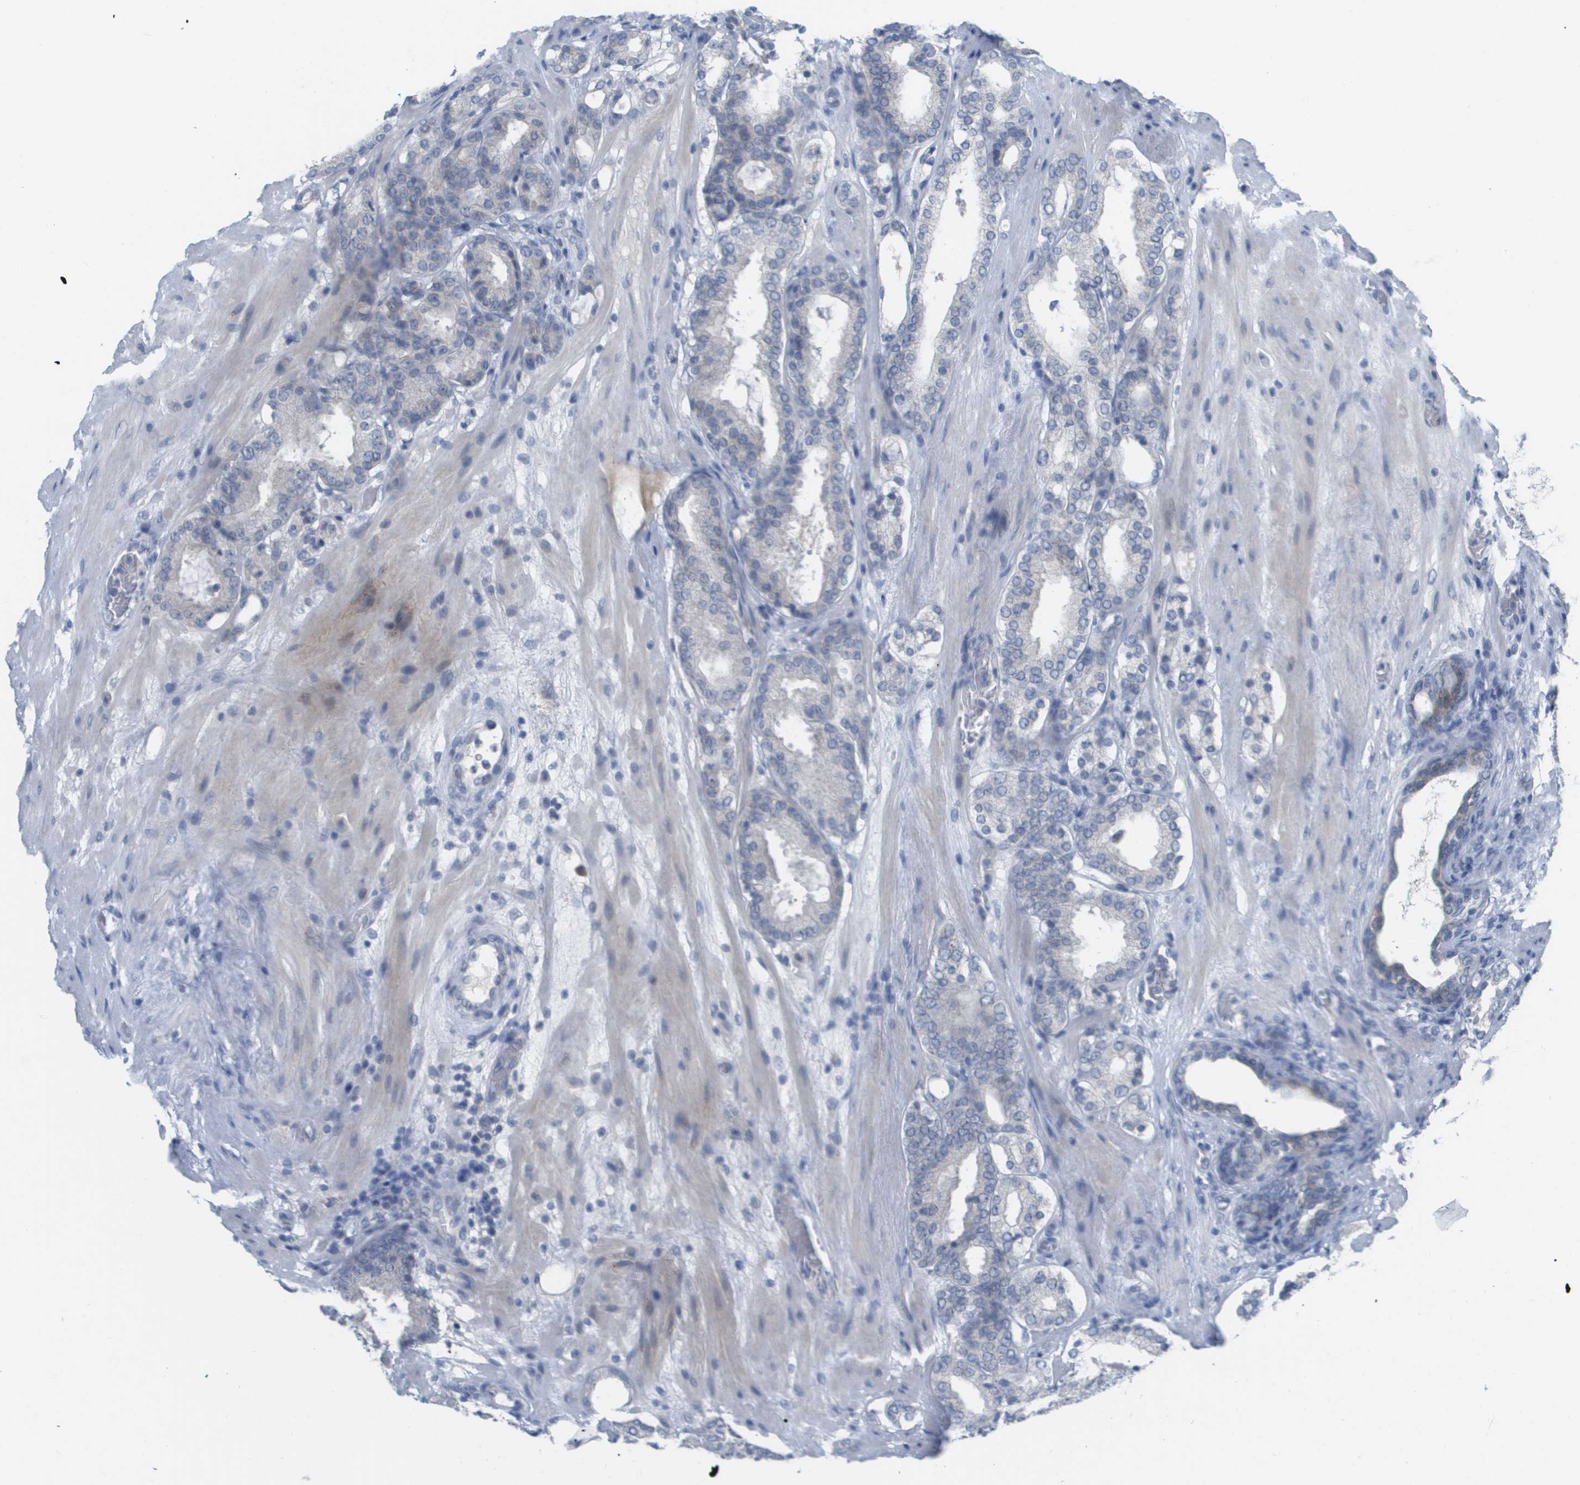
{"staining": {"intensity": "negative", "quantity": "none", "location": "none"}, "tissue": "prostate cancer", "cell_type": "Tumor cells", "image_type": "cancer", "snomed": [{"axis": "morphology", "description": "Adenocarcinoma, Low grade"}, {"axis": "topography", "description": "Prostate"}], "caption": "This is a image of immunohistochemistry (IHC) staining of prostate cancer (low-grade adenocarcinoma), which shows no positivity in tumor cells.", "gene": "PDE4A", "patient": {"sex": "male", "age": 69}}